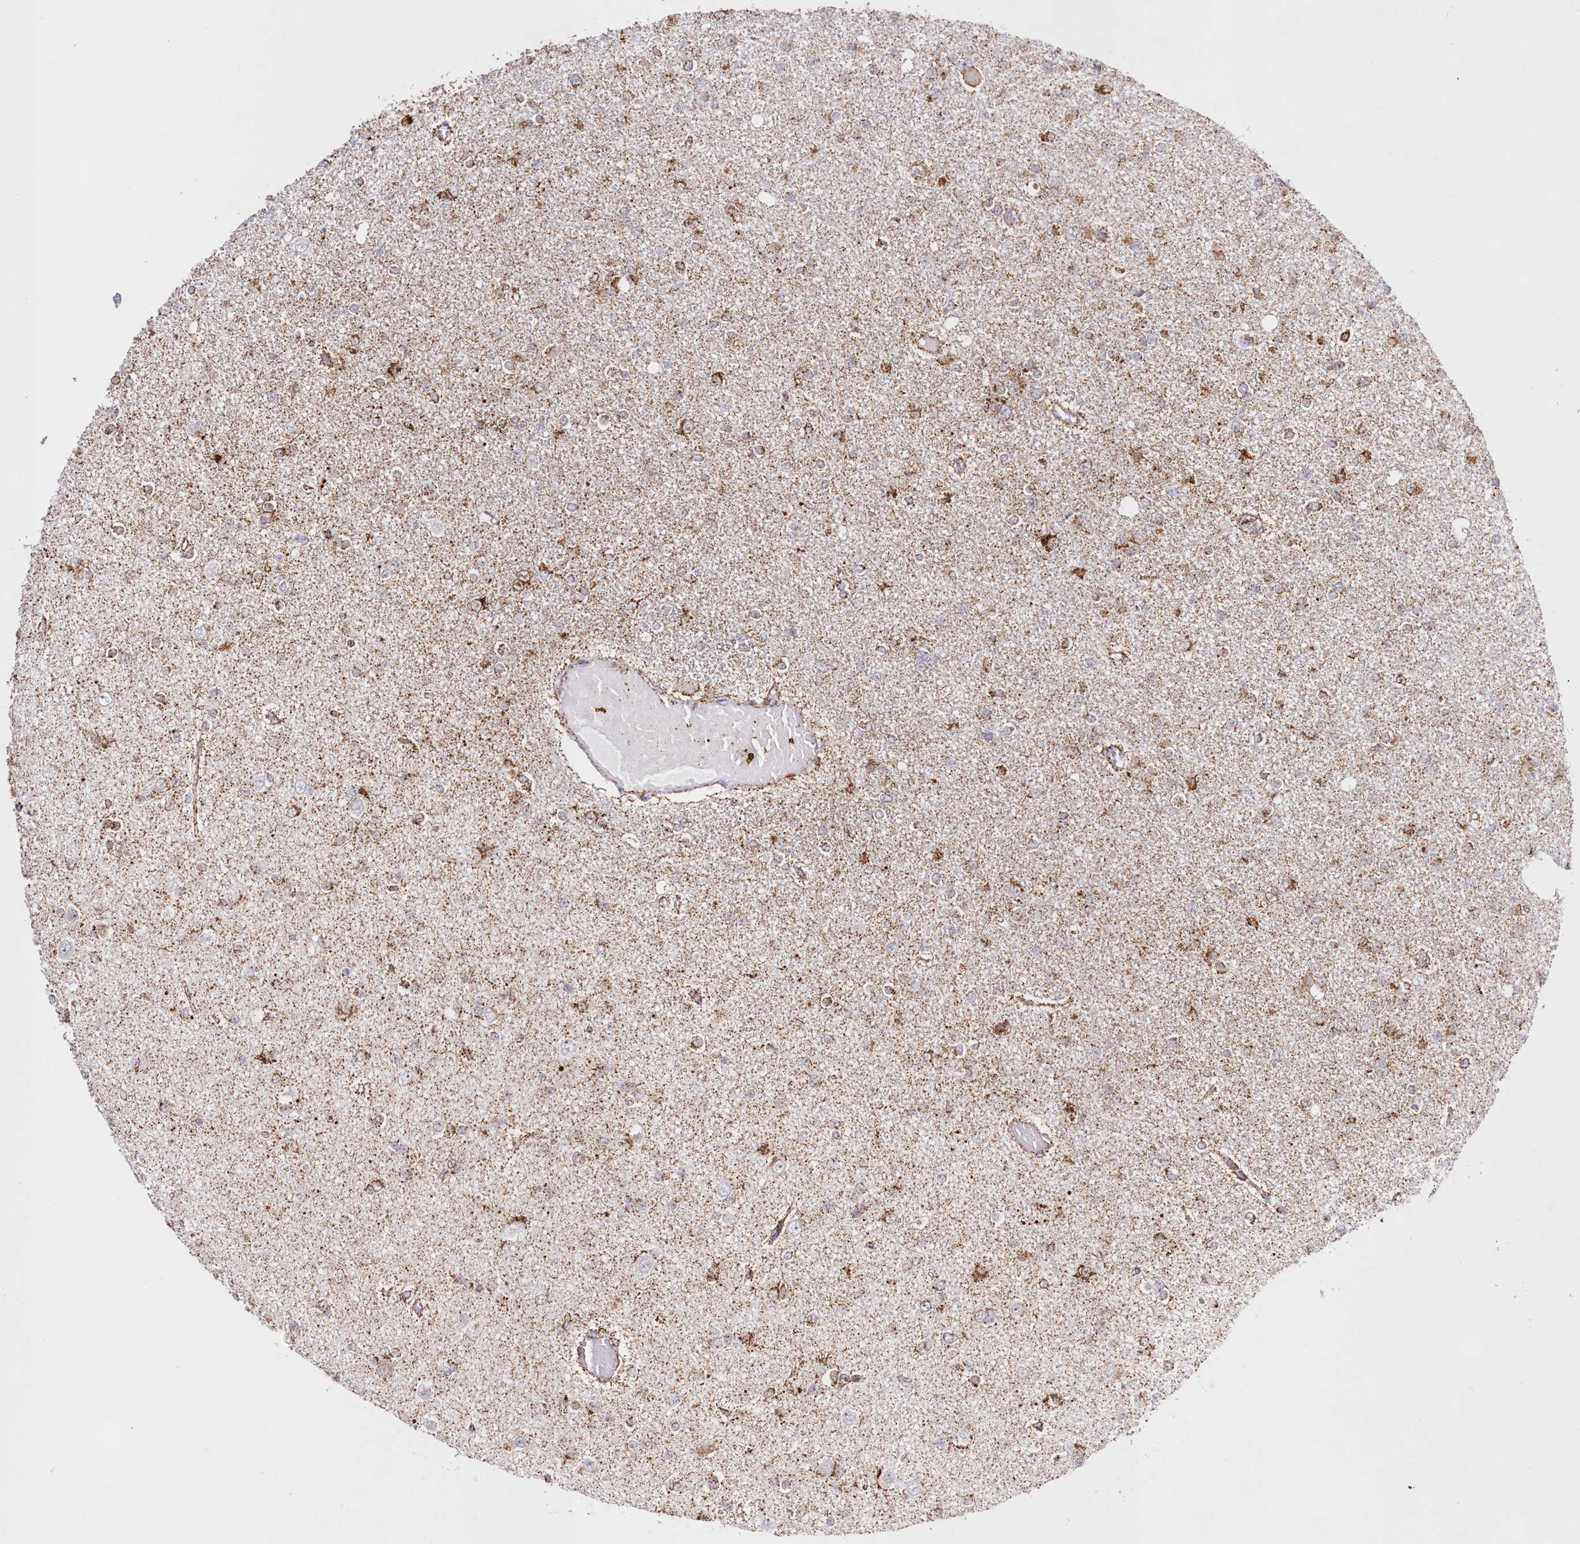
{"staining": {"intensity": "moderate", "quantity": "<25%", "location": "cytoplasmic/membranous"}, "tissue": "glioma", "cell_type": "Tumor cells", "image_type": "cancer", "snomed": [{"axis": "morphology", "description": "Glioma, malignant, Low grade"}, {"axis": "topography", "description": "Brain"}], "caption": "Brown immunohistochemical staining in malignant low-grade glioma shows moderate cytoplasmic/membranous staining in approximately <25% of tumor cells. The protein is stained brown, and the nuclei are stained in blue (DAB IHC with brightfield microscopy, high magnification).", "gene": "HADHB", "patient": {"sex": "female", "age": 22}}